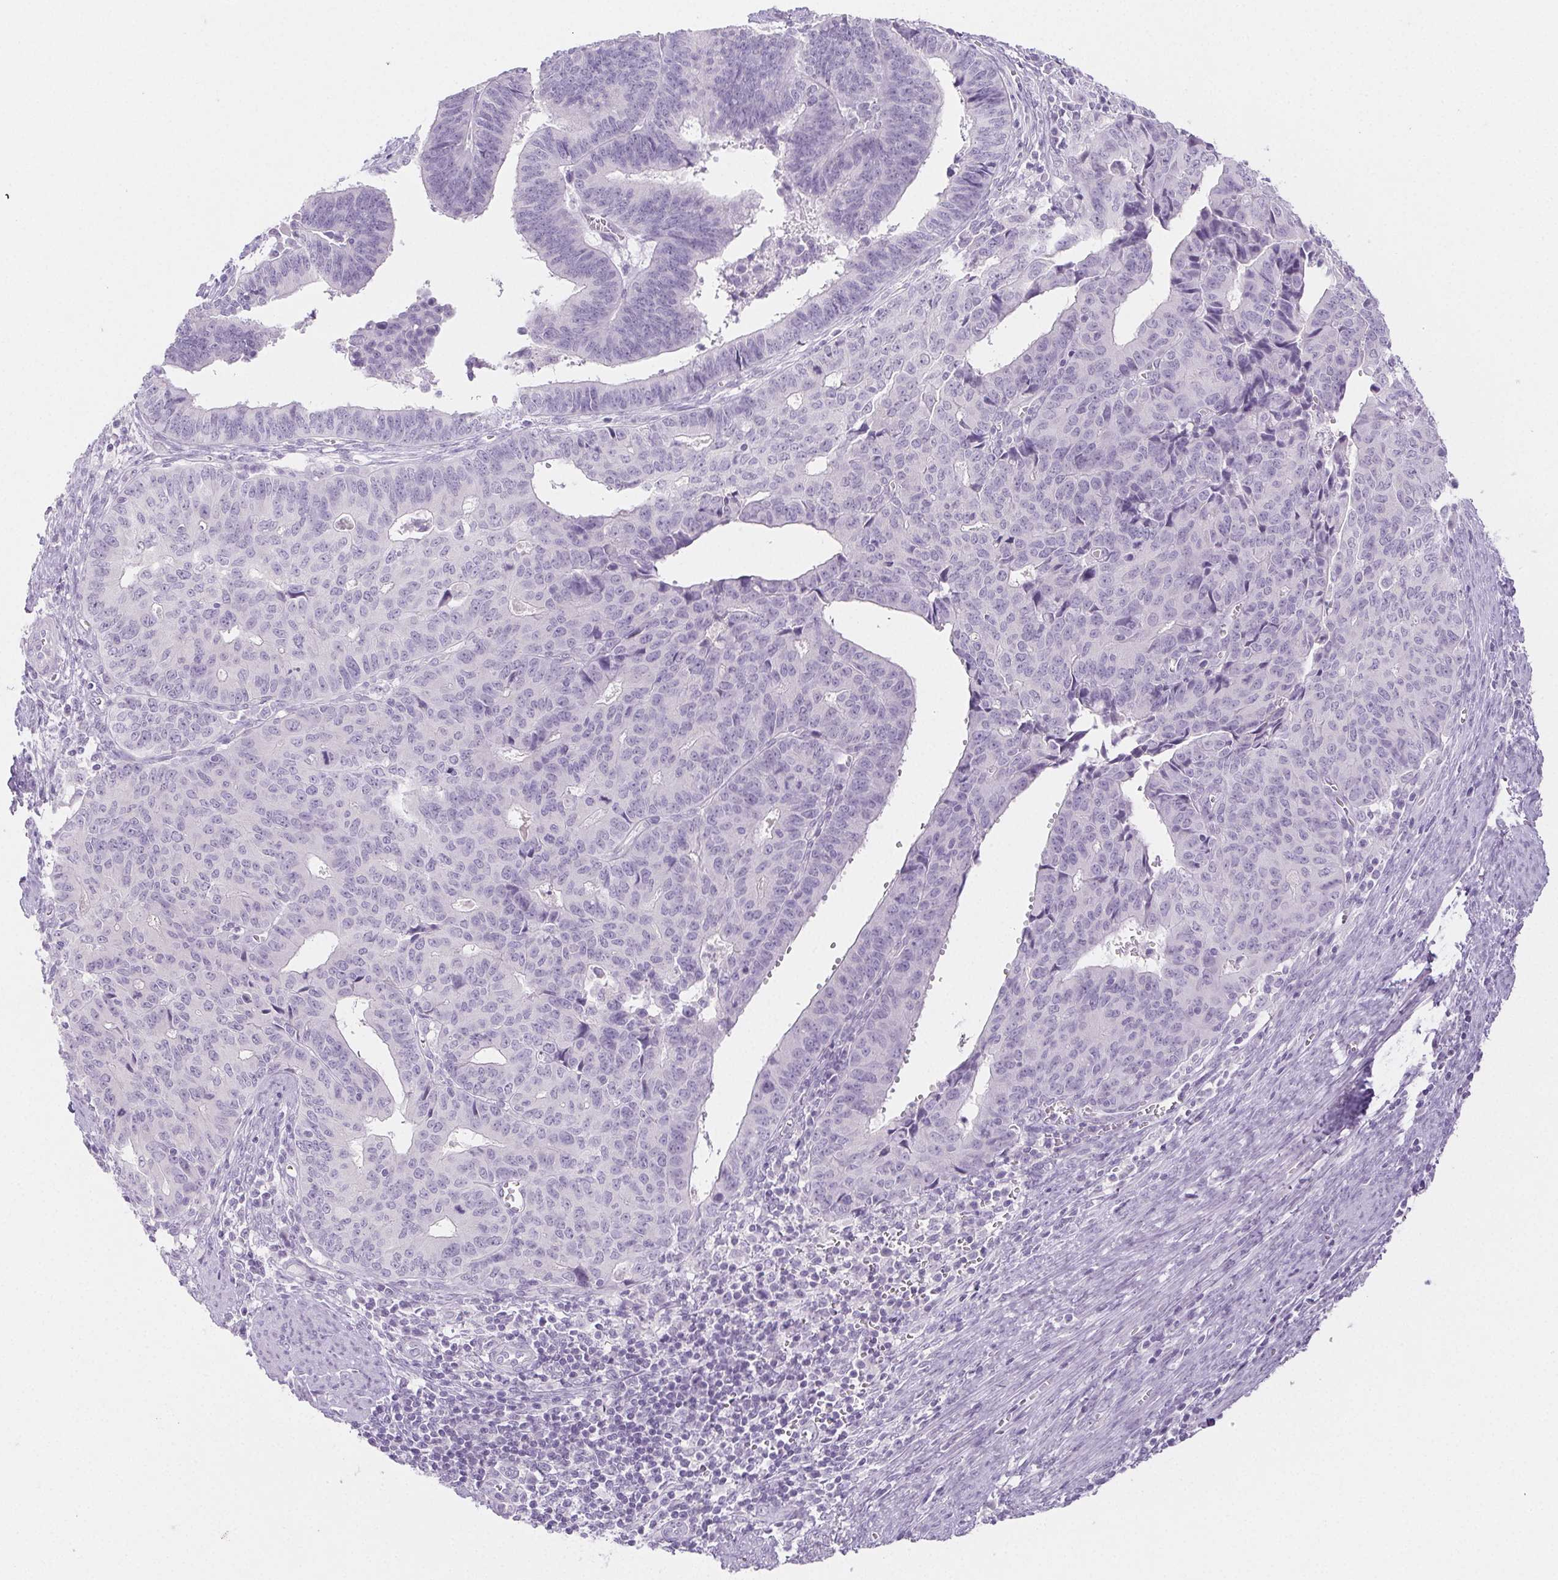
{"staining": {"intensity": "negative", "quantity": "none", "location": "none"}, "tissue": "endometrial cancer", "cell_type": "Tumor cells", "image_type": "cancer", "snomed": [{"axis": "morphology", "description": "Adenocarcinoma, NOS"}, {"axis": "topography", "description": "Endometrium"}], "caption": "Tumor cells show no significant staining in endometrial cancer (adenocarcinoma). (Brightfield microscopy of DAB (3,3'-diaminobenzidine) immunohistochemistry (IHC) at high magnification).", "gene": "PI3", "patient": {"sex": "female", "age": 65}}